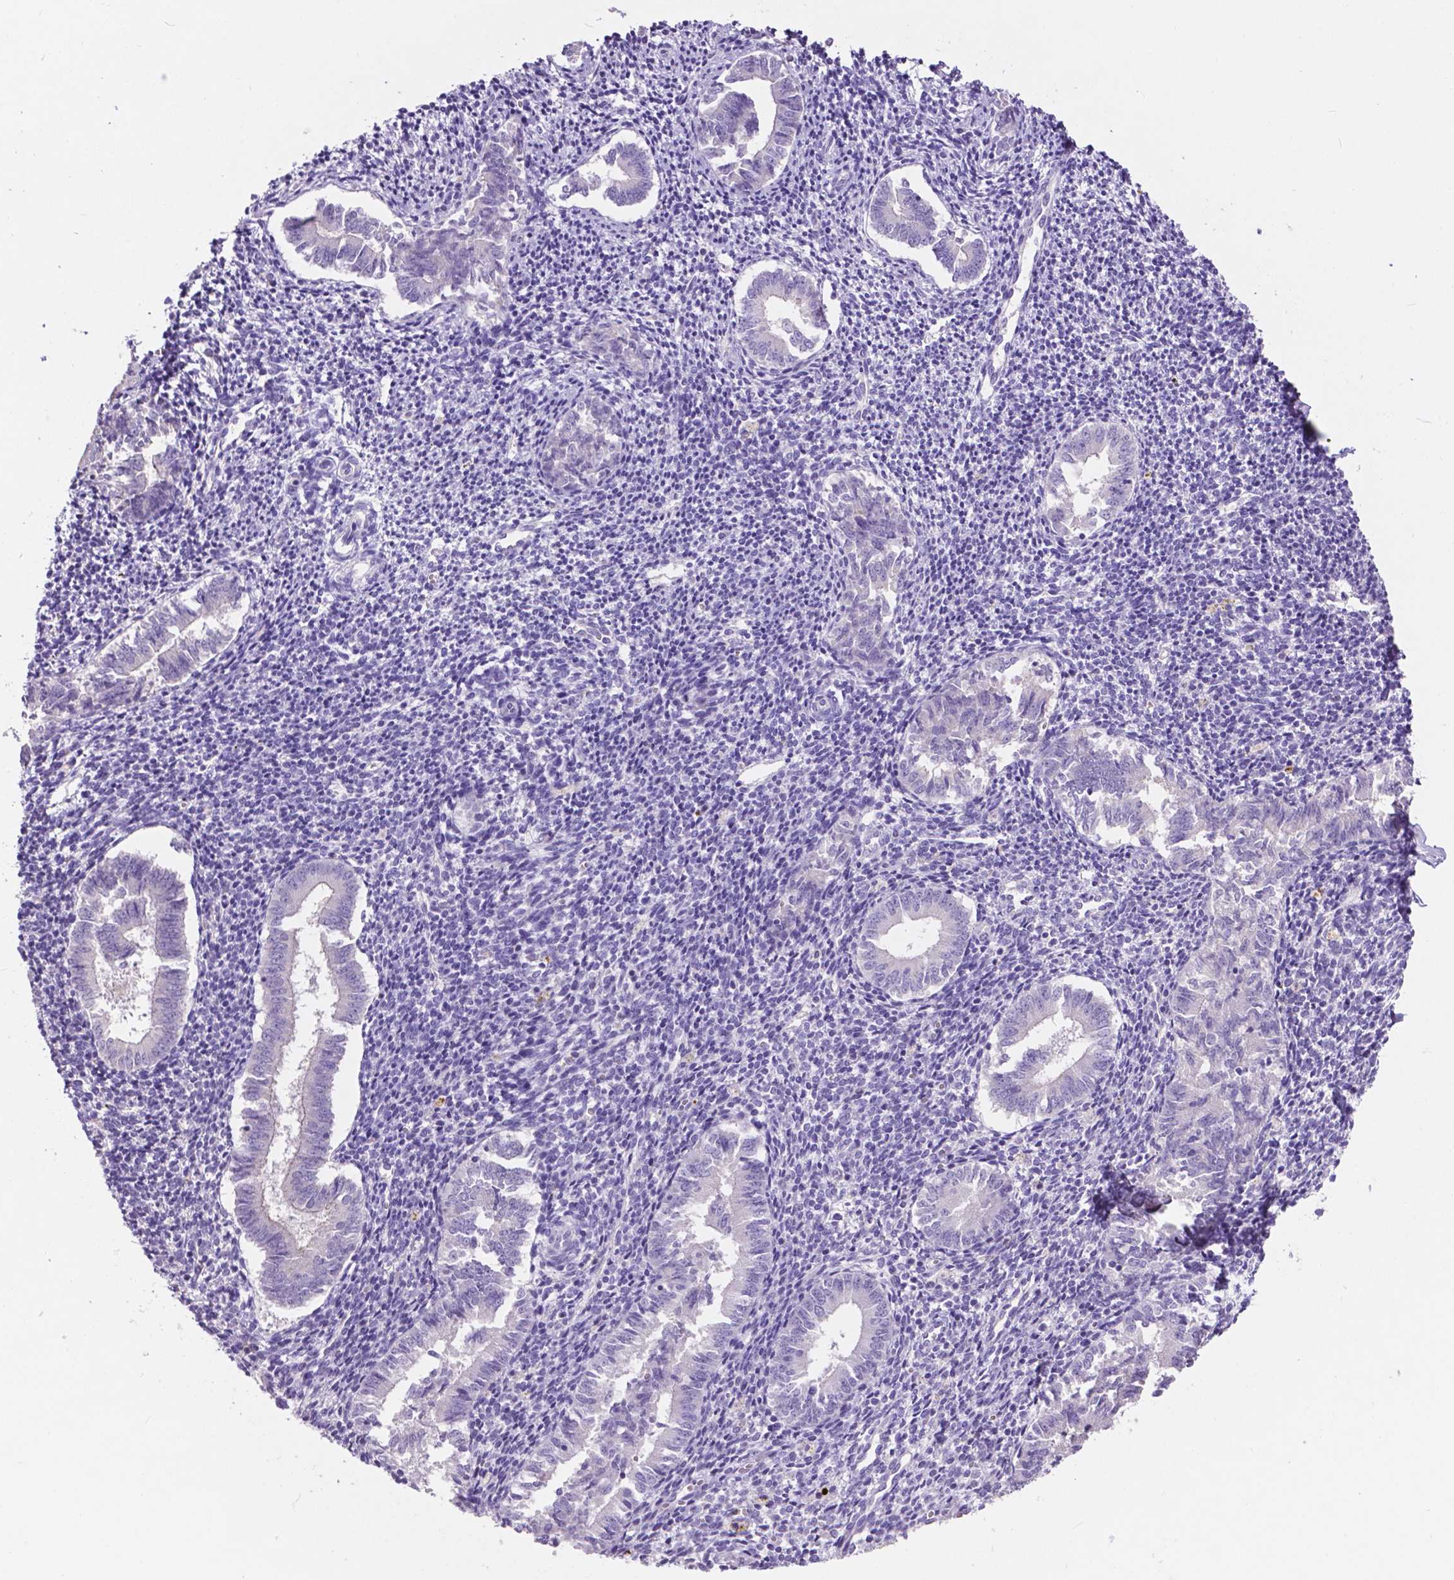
{"staining": {"intensity": "negative", "quantity": "none", "location": "none"}, "tissue": "endometrium", "cell_type": "Cells in endometrial stroma", "image_type": "normal", "snomed": [{"axis": "morphology", "description": "Normal tissue, NOS"}, {"axis": "topography", "description": "Endometrium"}], "caption": "Immunohistochemistry of normal human endometrium reveals no expression in cells in endometrial stroma.", "gene": "PLSCR1", "patient": {"sex": "female", "age": 25}}